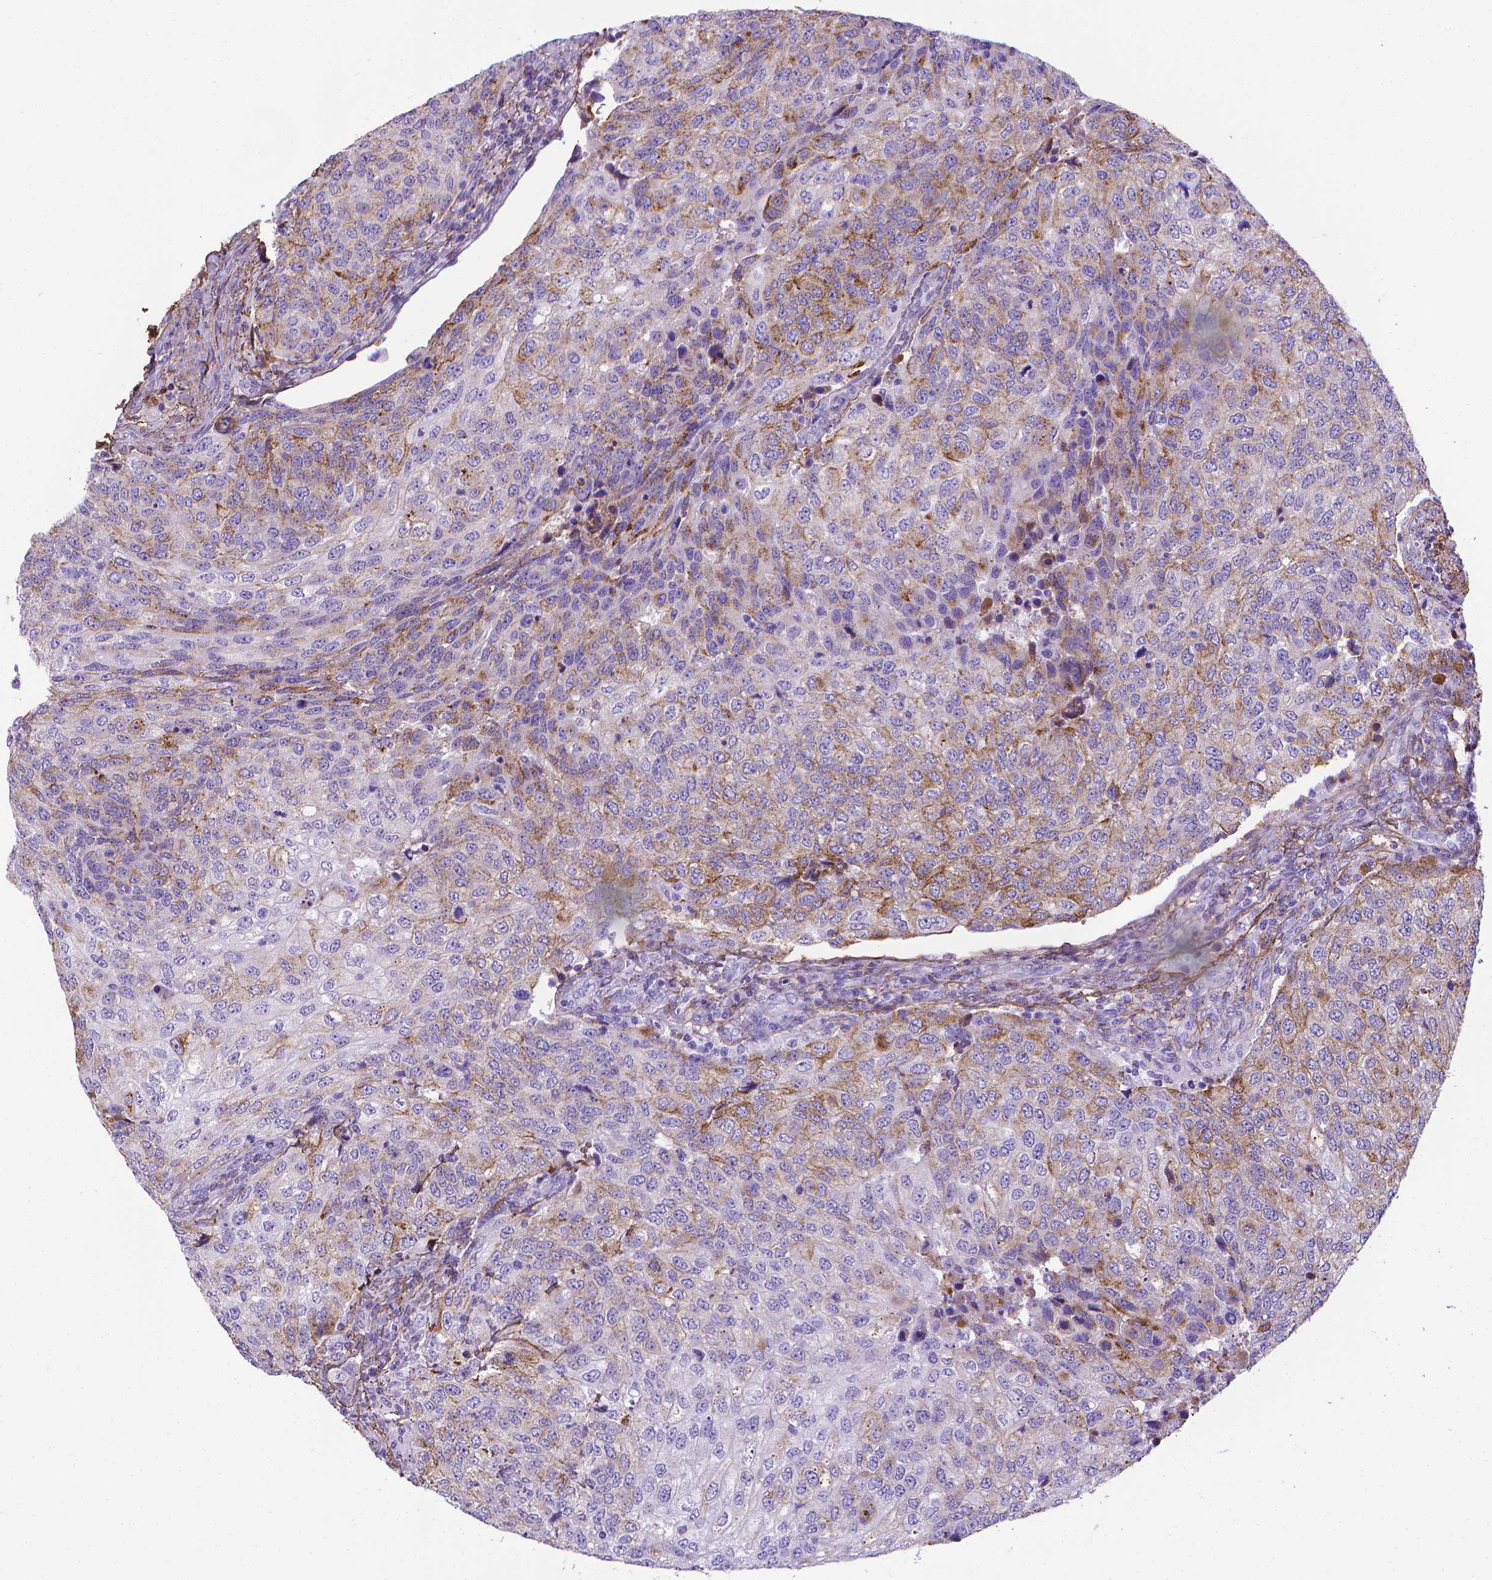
{"staining": {"intensity": "negative", "quantity": "none", "location": "none"}, "tissue": "urothelial cancer", "cell_type": "Tumor cells", "image_type": "cancer", "snomed": [{"axis": "morphology", "description": "Urothelial carcinoma, High grade"}, {"axis": "topography", "description": "Urinary bladder"}], "caption": "An image of urothelial cancer stained for a protein reveals no brown staining in tumor cells. (Brightfield microscopy of DAB IHC at high magnification).", "gene": "MFAP2", "patient": {"sex": "female", "age": 78}}